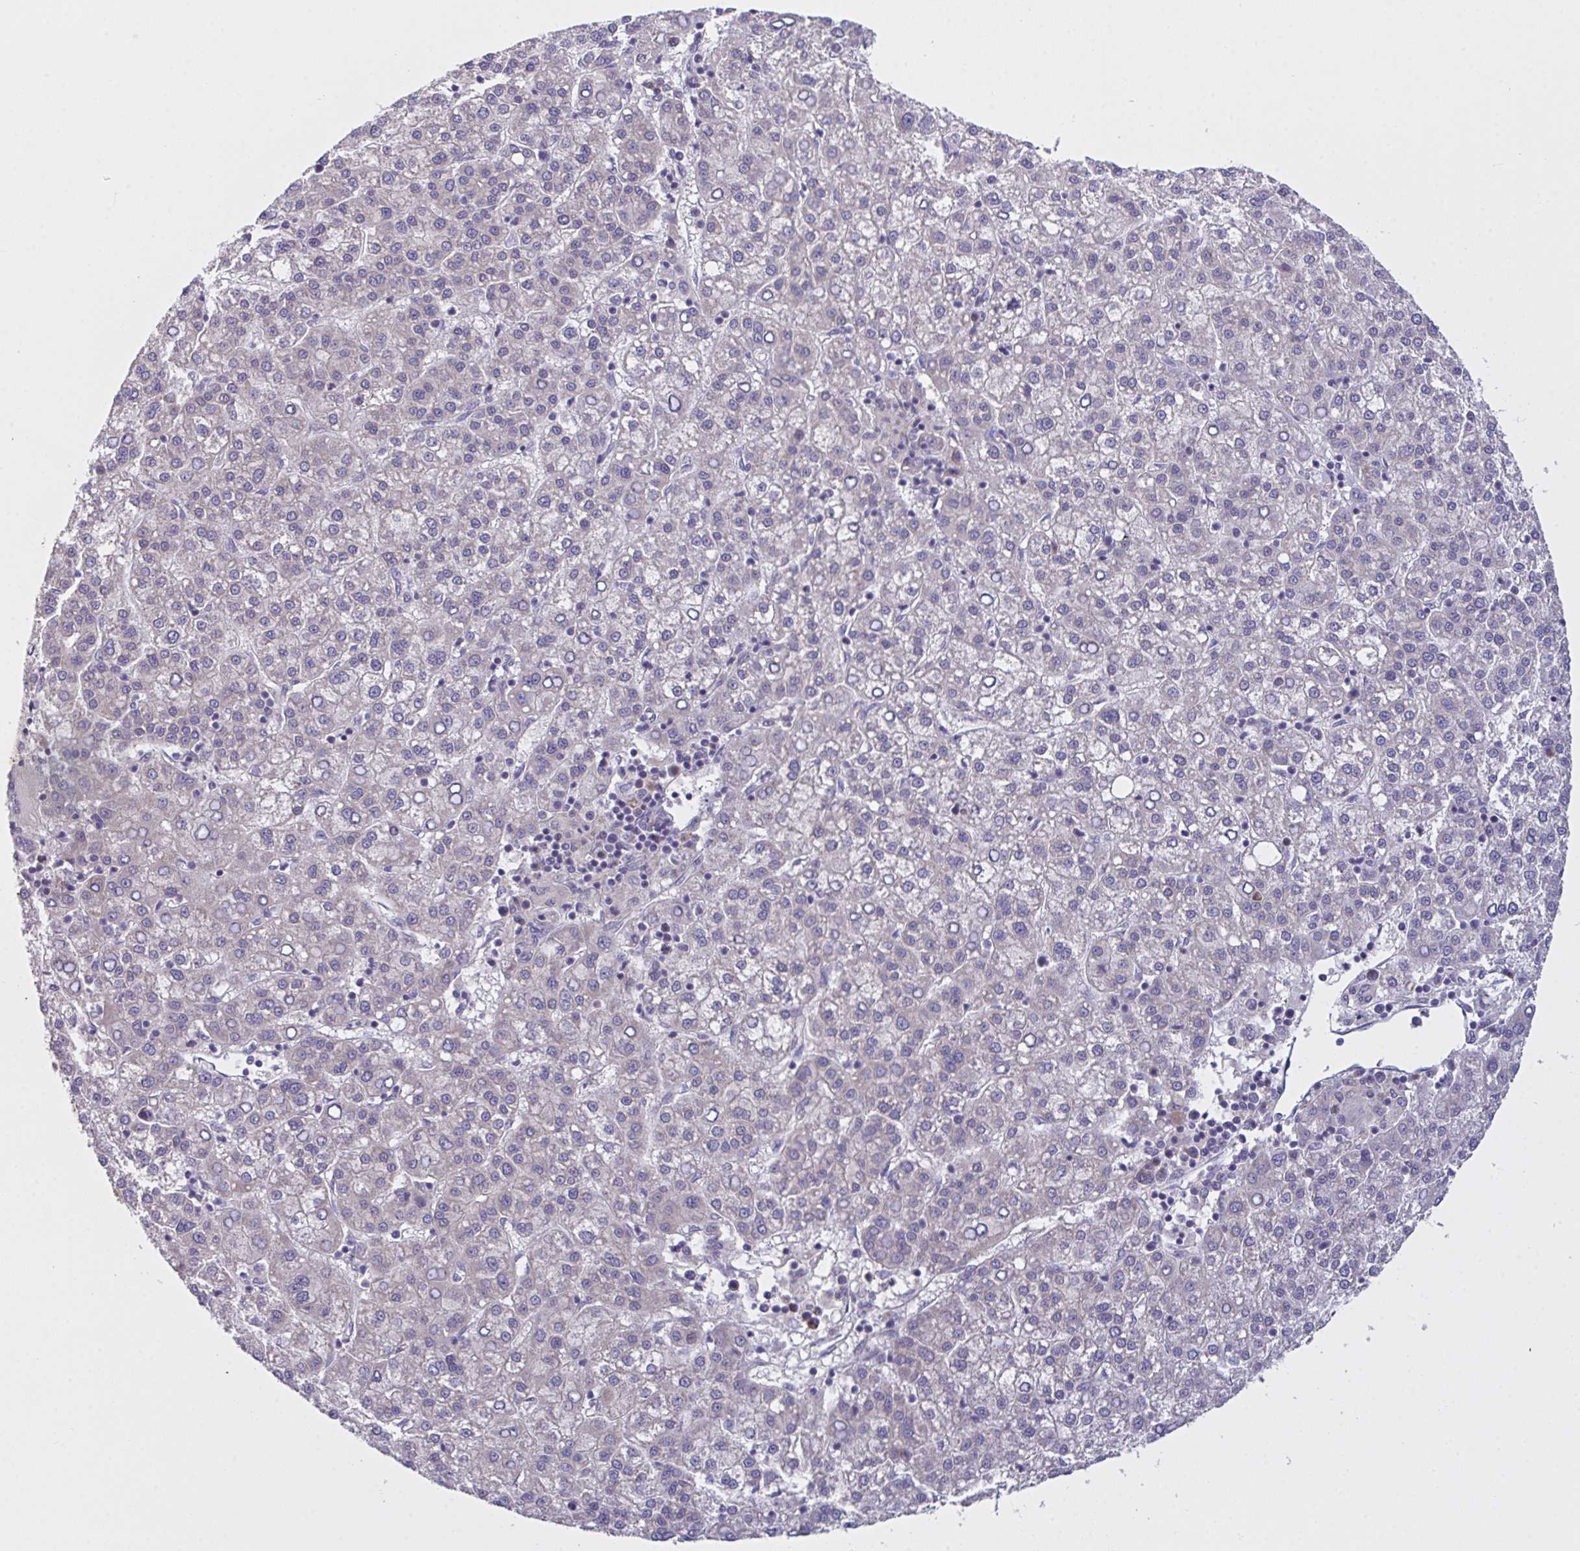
{"staining": {"intensity": "negative", "quantity": "none", "location": "none"}, "tissue": "liver cancer", "cell_type": "Tumor cells", "image_type": "cancer", "snomed": [{"axis": "morphology", "description": "Carcinoma, Hepatocellular, NOS"}, {"axis": "topography", "description": "Liver"}], "caption": "Tumor cells show no significant protein staining in liver hepatocellular carcinoma. (Immunohistochemistry, brightfield microscopy, high magnification).", "gene": "MRPS2", "patient": {"sex": "female", "age": 58}}